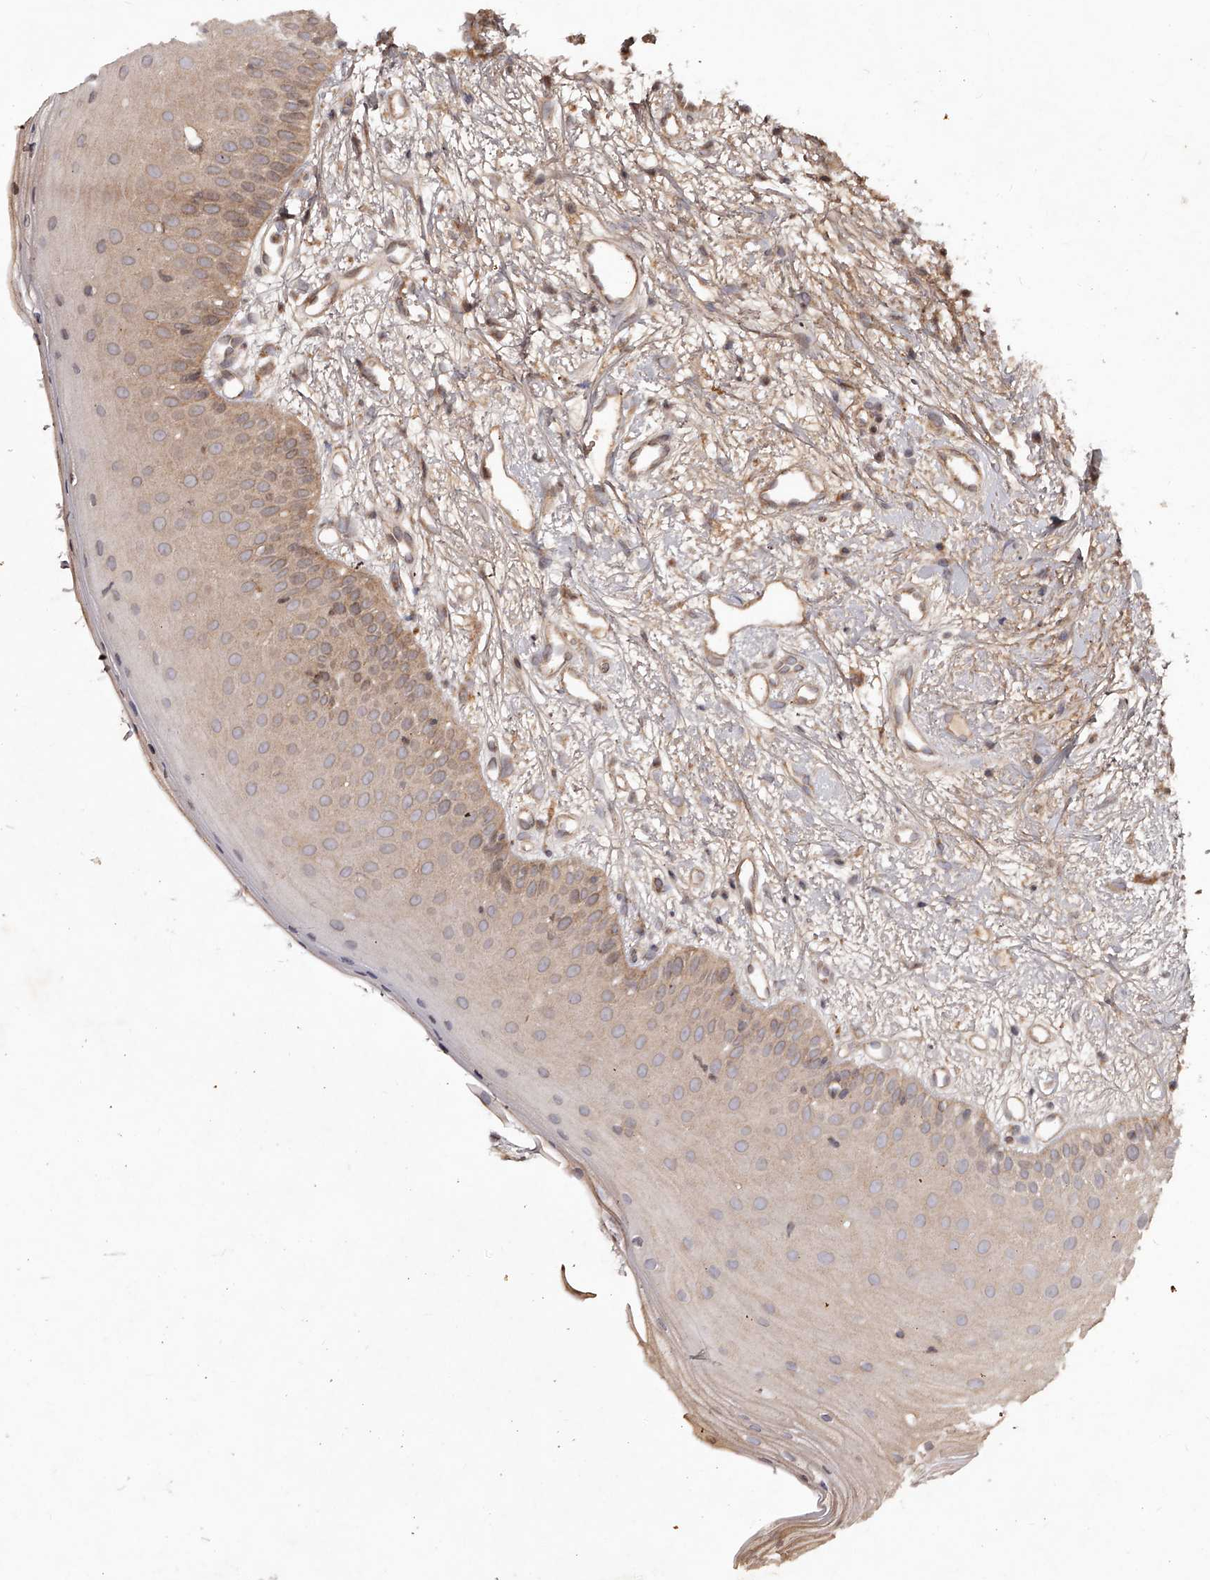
{"staining": {"intensity": "moderate", "quantity": ">75%", "location": "cytoplasmic/membranous"}, "tissue": "oral mucosa", "cell_type": "Squamous epithelial cells", "image_type": "normal", "snomed": [{"axis": "morphology", "description": "Normal tissue, NOS"}, {"axis": "topography", "description": "Oral tissue"}], "caption": "Protein staining by IHC demonstrates moderate cytoplasmic/membranous positivity in approximately >75% of squamous epithelial cells in benign oral mucosa.", "gene": "CRYZL1", "patient": {"sex": "female", "age": 63}}